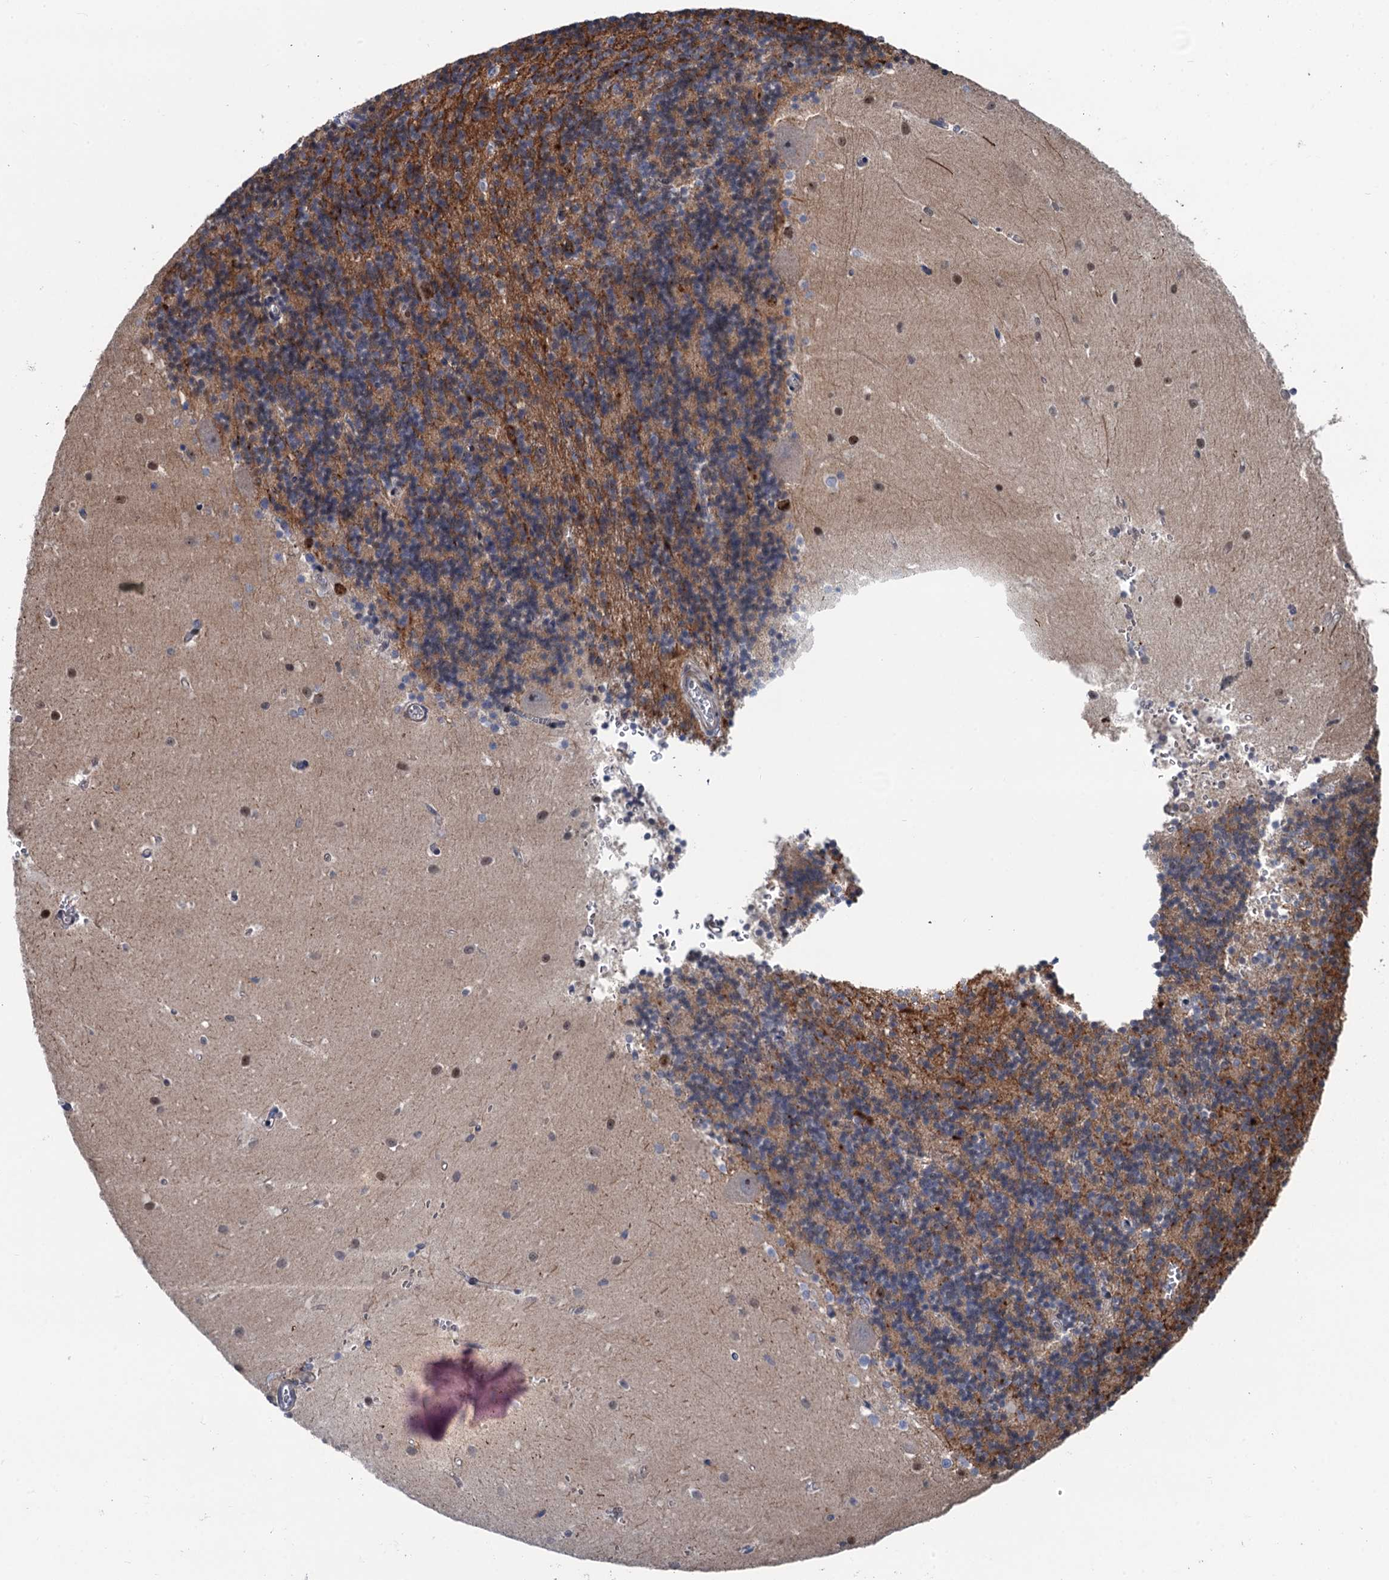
{"staining": {"intensity": "moderate", "quantity": "<25%", "location": "cytoplasmic/membranous"}, "tissue": "cerebellum", "cell_type": "Cells in granular layer", "image_type": "normal", "snomed": [{"axis": "morphology", "description": "Normal tissue, NOS"}, {"axis": "topography", "description": "Cerebellum"}], "caption": "Cells in granular layer reveal low levels of moderate cytoplasmic/membranous positivity in about <25% of cells in benign cerebellum. The staining was performed using DAB (3,3'-diaminobenzidine) to visualize the protein expression in brown, while the nuclei were stained in blue with hematoxylin (Magnification: 20x).", "gene": "RASSF4", "patient": {"sex": "male", "age": 54}}